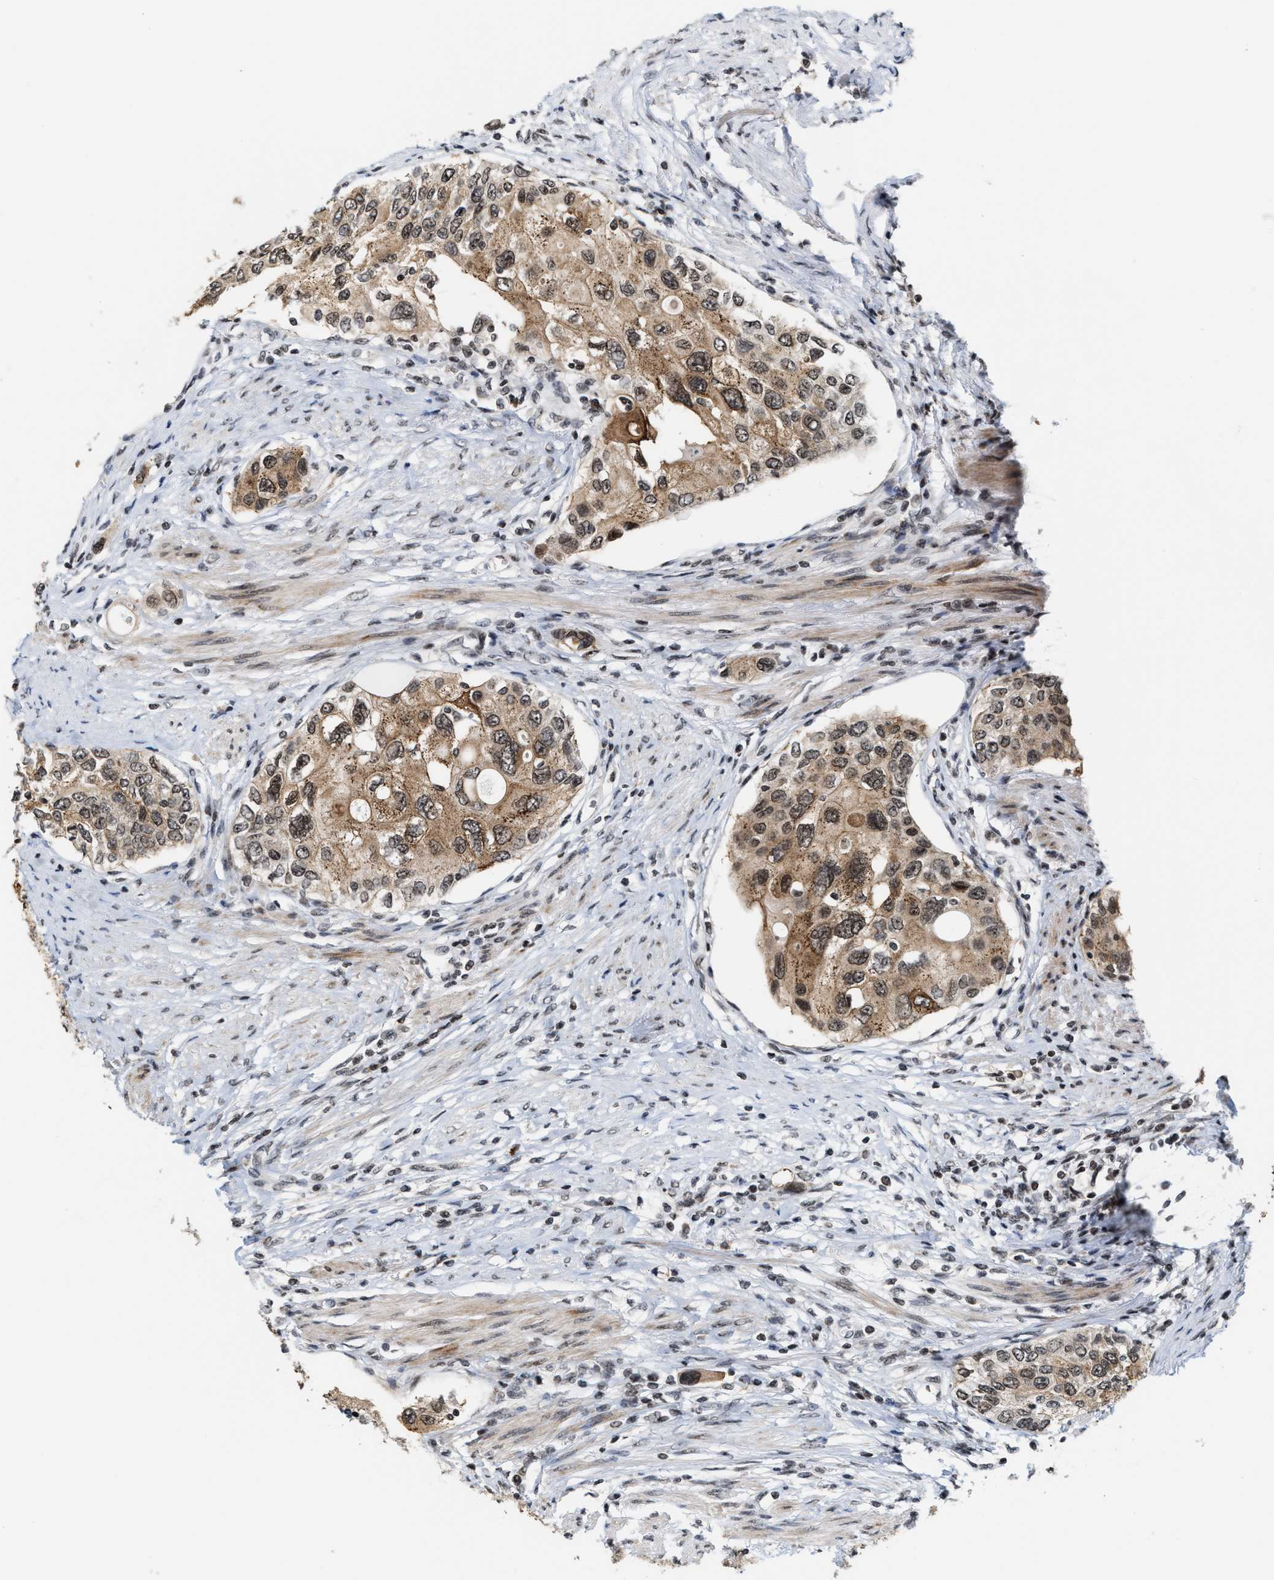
{"staining": {"intensity": "moderate", "quantity": ">75%", "location": "cytoplasmic/membranous,nuclear"}, "tissue": "urothelial cancer", "cell_type": "Tumor cells", "image_type": "cancer", "snomed": [{"axis": "morphology", "description": "Urothelial carcinoma, High grade"}, {"axis": "topography", "description": "Urinary bladder"}], "caption": "Urothelial carcinoma (high-grade) stained for a protein (brown) demonstrates moderate cytoplasmic/membranous and nuclear positive expression in approximately >75% of tumor cells.", "gene": "ANKRD6", "patient": {"sex": "female", "age": 56}}